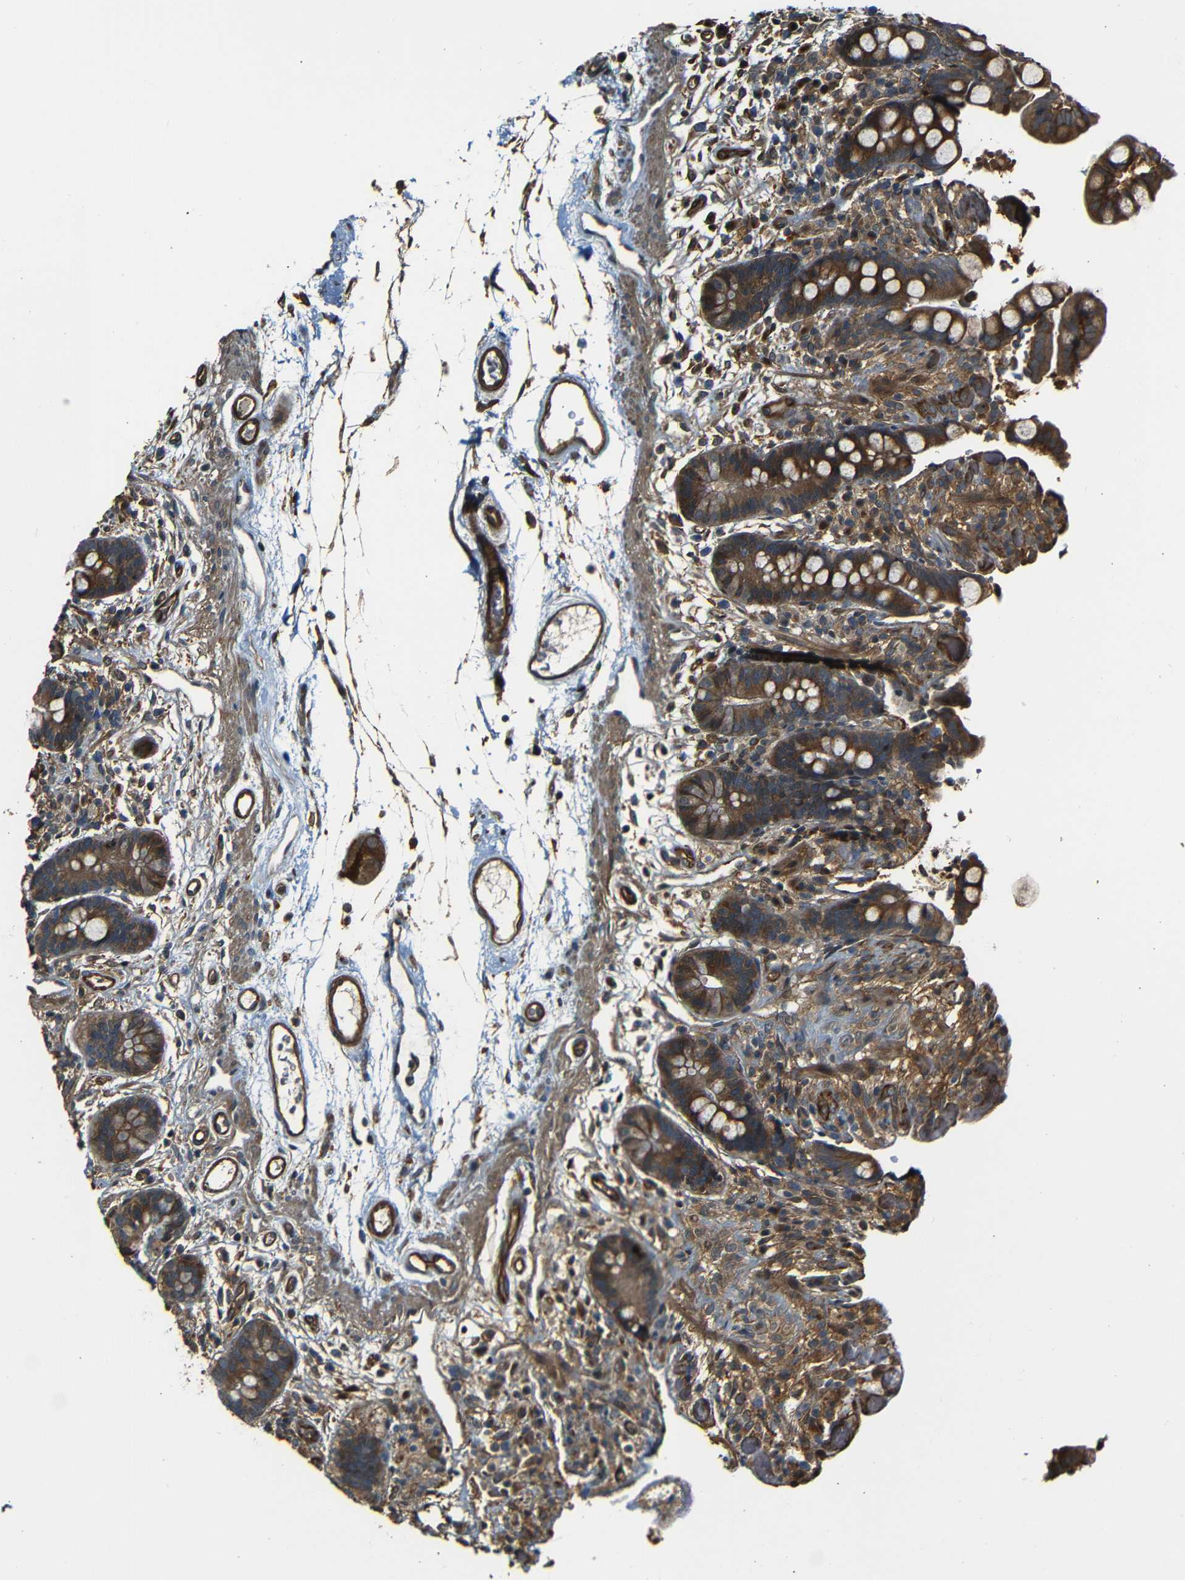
{"staining": {"intensity": "strong", "quantity": ">75%", "location": "cytoplasmic/membranous"}, "tissue": "colon", "cell_type": "Endothelial cells", "image_type": "normal", "snomed": [{"axis": "morphology", "description": "Normal tissue, NOS"}, {"axis": "topography", "description": "Colon"}], "caption": "Unremarkable colon was stained to show a protein in brown. There is high levels of strong cytoplasmic/membranous expression in approximately >75% of endothelial cells. (brown staining indicates protein expression, while blue staining denotes nuclei).", "gene": "RELL1", "patient": {"sex": "male", "age": 73}}